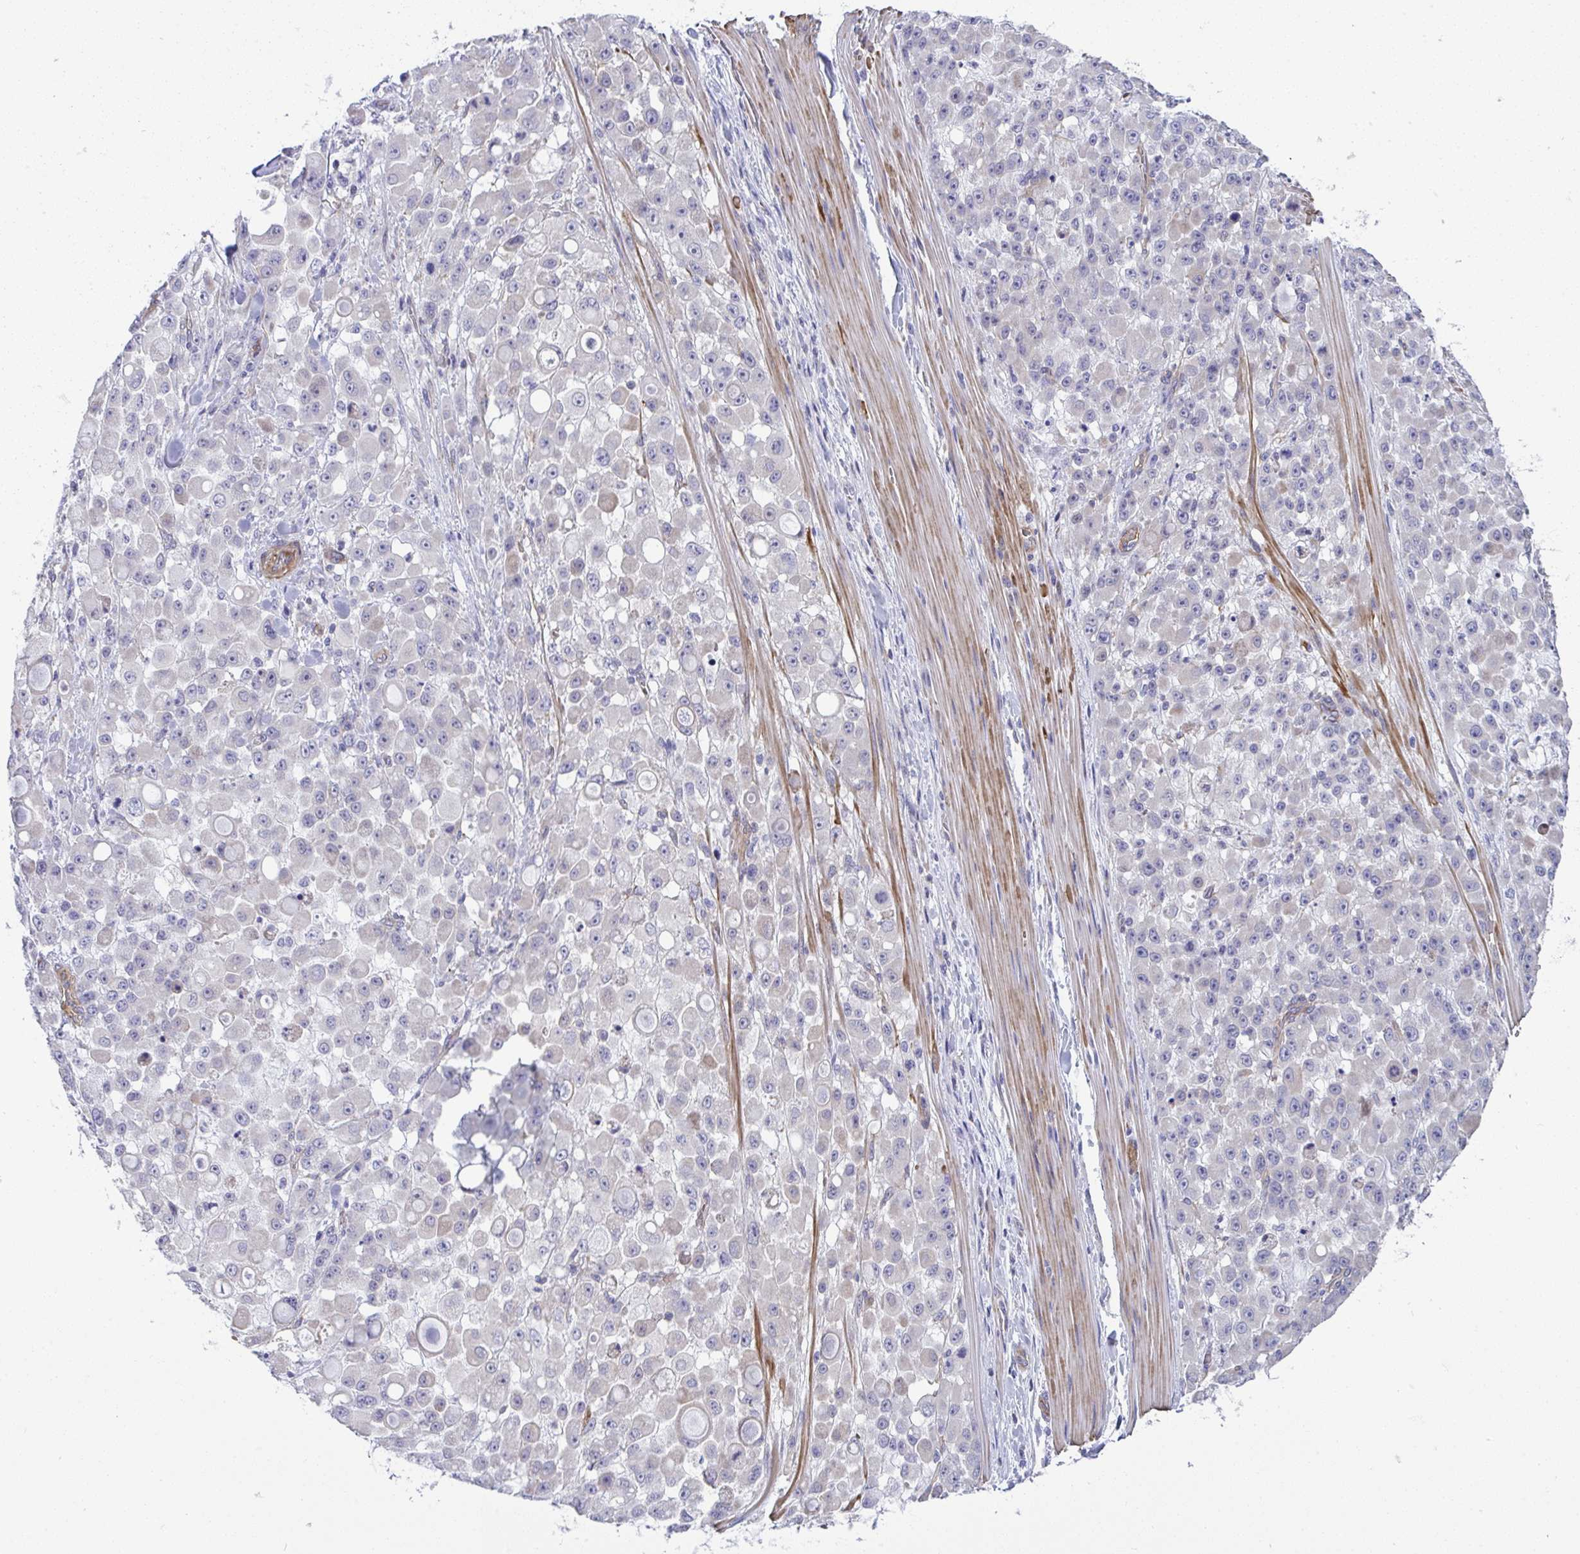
{"staining": {"intensity": "negative", "quantity": "none", "location": "none"}, "tissue": "stomach cancer", "cell_type": "Tumor cells", "image_type": "cancer", "snomed": [{"axis": "morphology", "description": "Adenocarcinoma, NOS"}, {"axis": "topography", "description": "Stomach"}], "caption": "This image is of stomach adenocarcinoma stained with immunohistochemistry to label a protein in brown with the nuclei are counter-stained blue. There is no expression in tumor cells.", "gene": "MYL12A", "patient": {"sex": "female", "age": 76}}